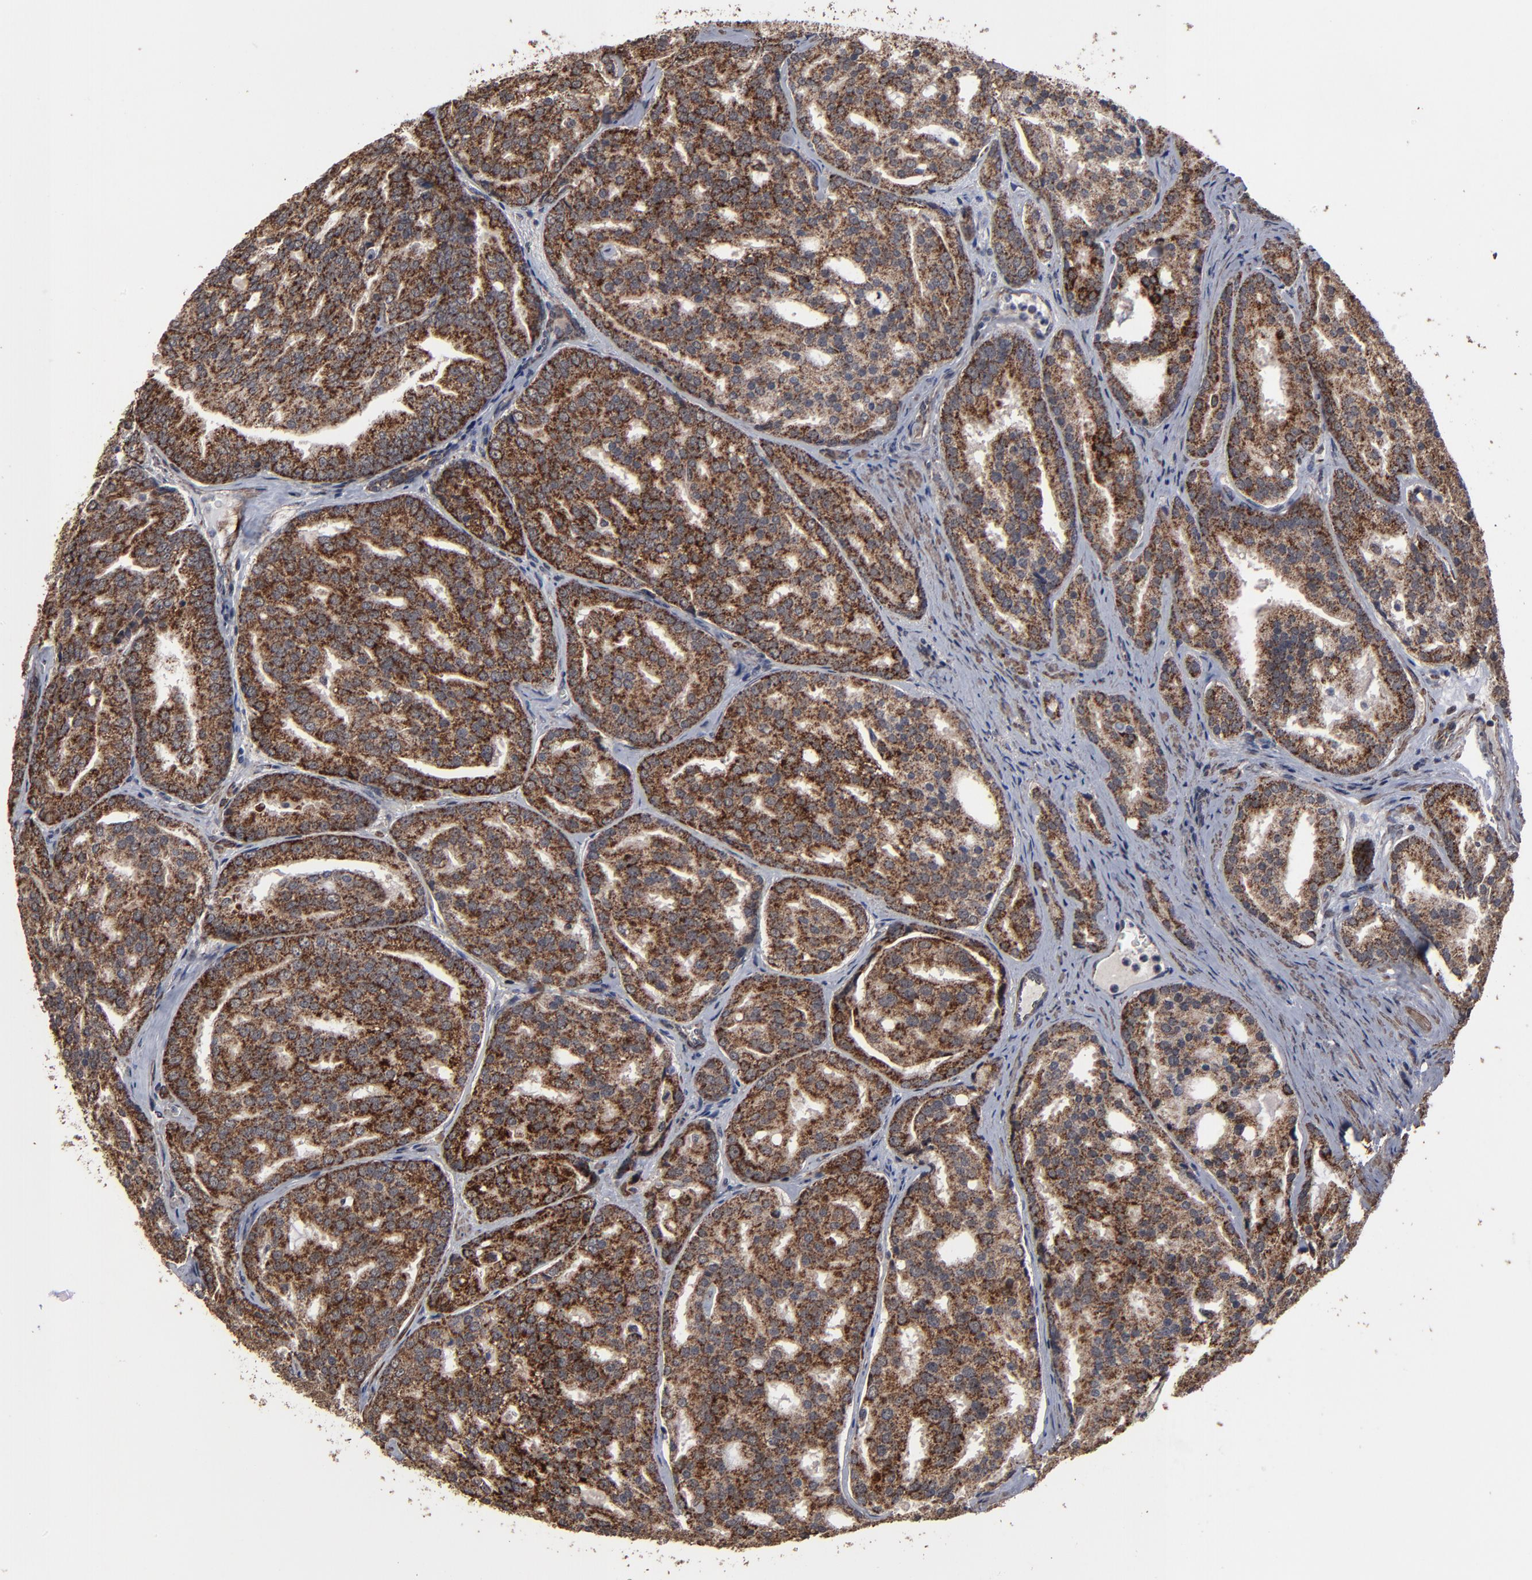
{"staining": {"intensity": "strong", "quantity": ">75%", "location": "cytoplasmic/membranous"}, "tissue": "prostate cancer", "cell_type": "Tumor cells", "image_type": "cancer", "snomed": [{"axis": "morphology", "description": "Adenocarcinoma, High grade"}, {"axis": "topography", "description": "Prostate"}], "caption": "Tumor cells display high levels of strong cytoplasmic/membranous expression in about >75% of cells in human high-grade adenocarcinoma (prostate).", "gene": "BNIP3", "patient": {"sex": "male", "age": 64}}